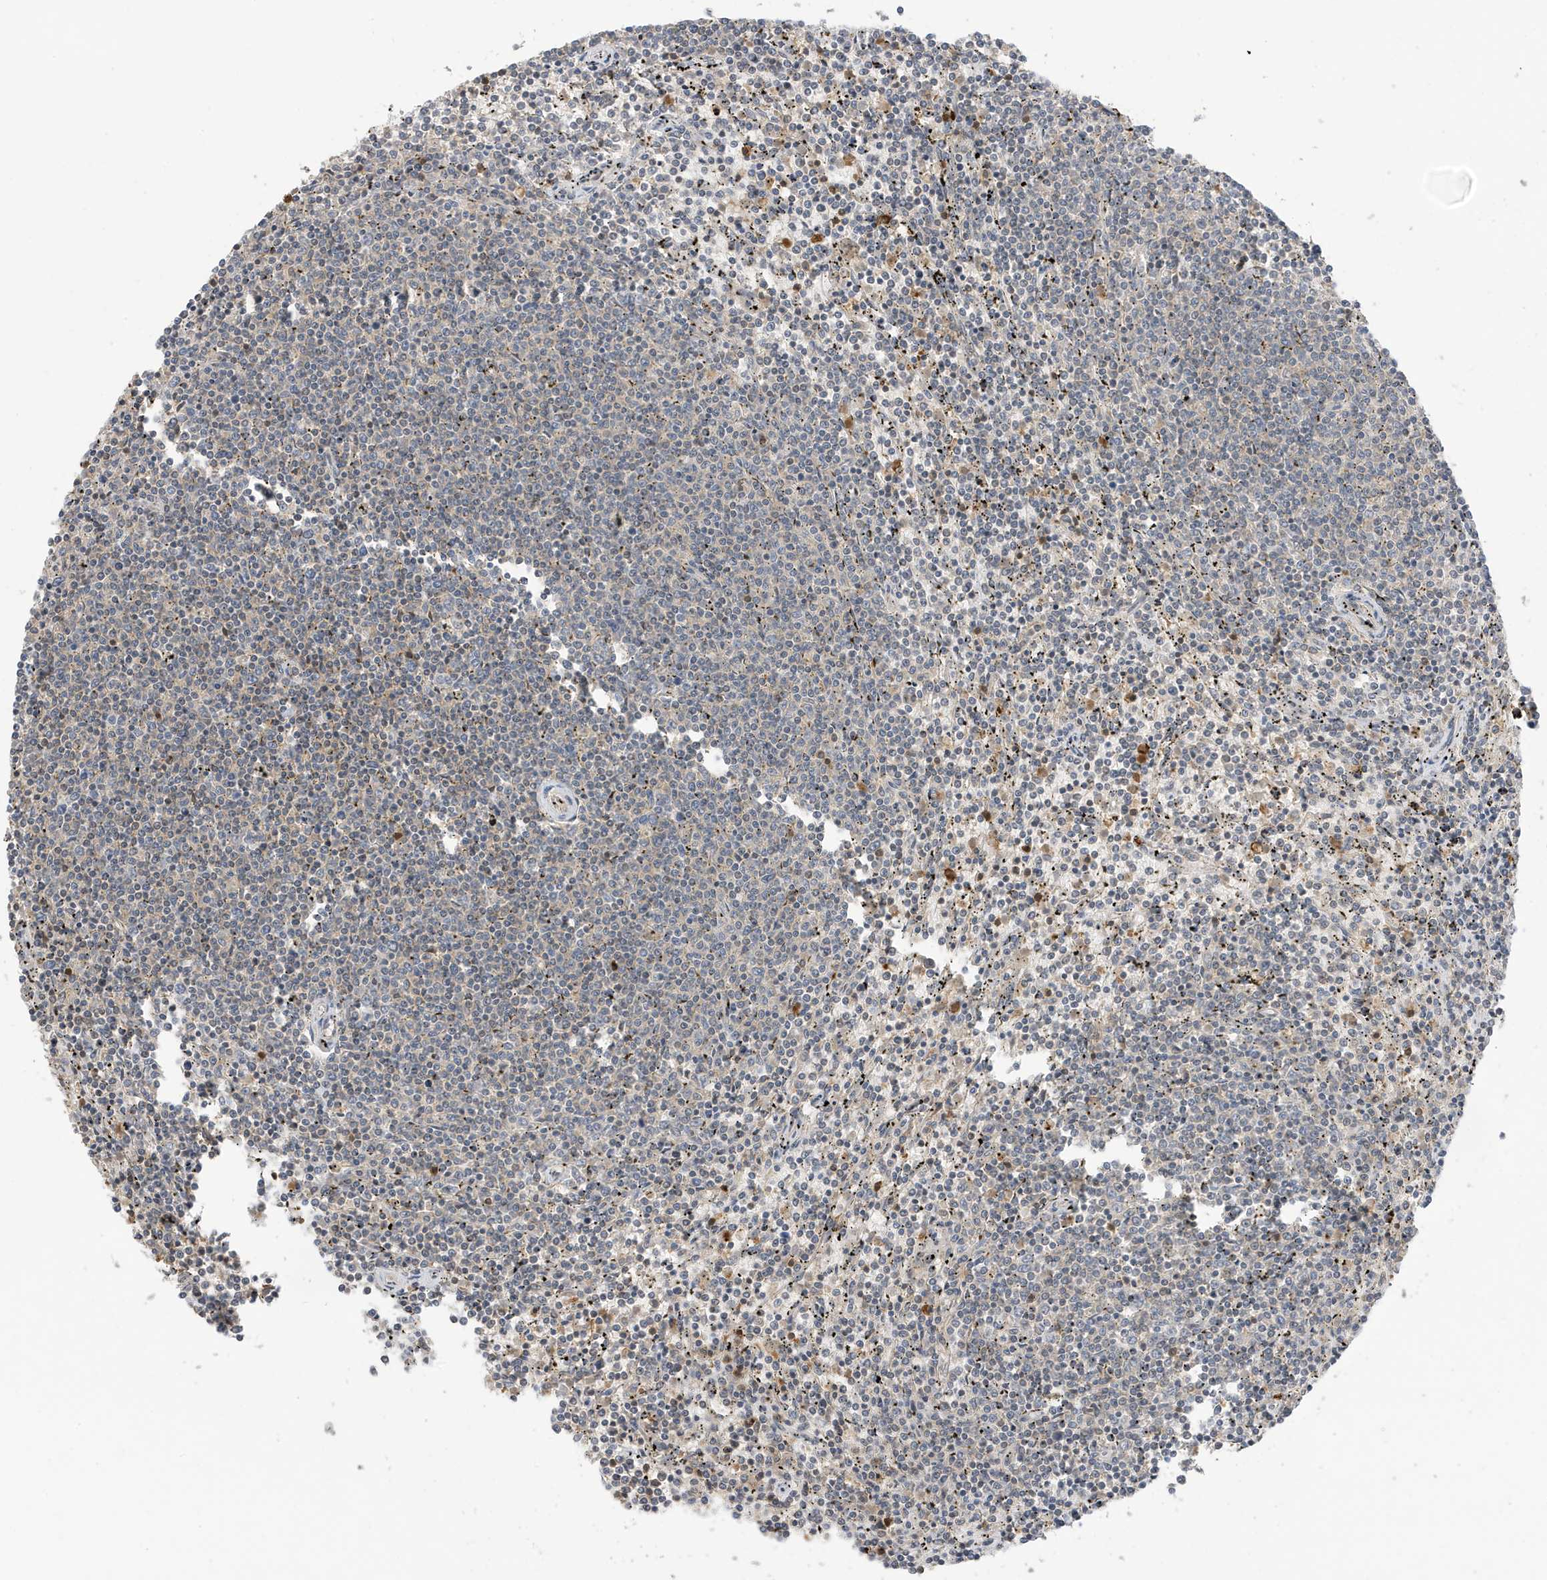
{"staining": {"intensity": "negative", "quantity": "none", "location": "none"}, "tissue": "lymphoma", "cell_type": "Tumor cells", "image_type": "cancer", "snomed": [{"axis": "morphology", "description": "Malignant lymphoma, non-Hodgkin's type, Low grade"}, {"axis": "topography", "description": "Spleen"}], "caption": "IHC of malignant lymphoma, non-Hodgkin's type (low-grade) shows no staining in tumor cells.", "gene": "TAB3", "patient": {"sex": "female", "age": 50}}